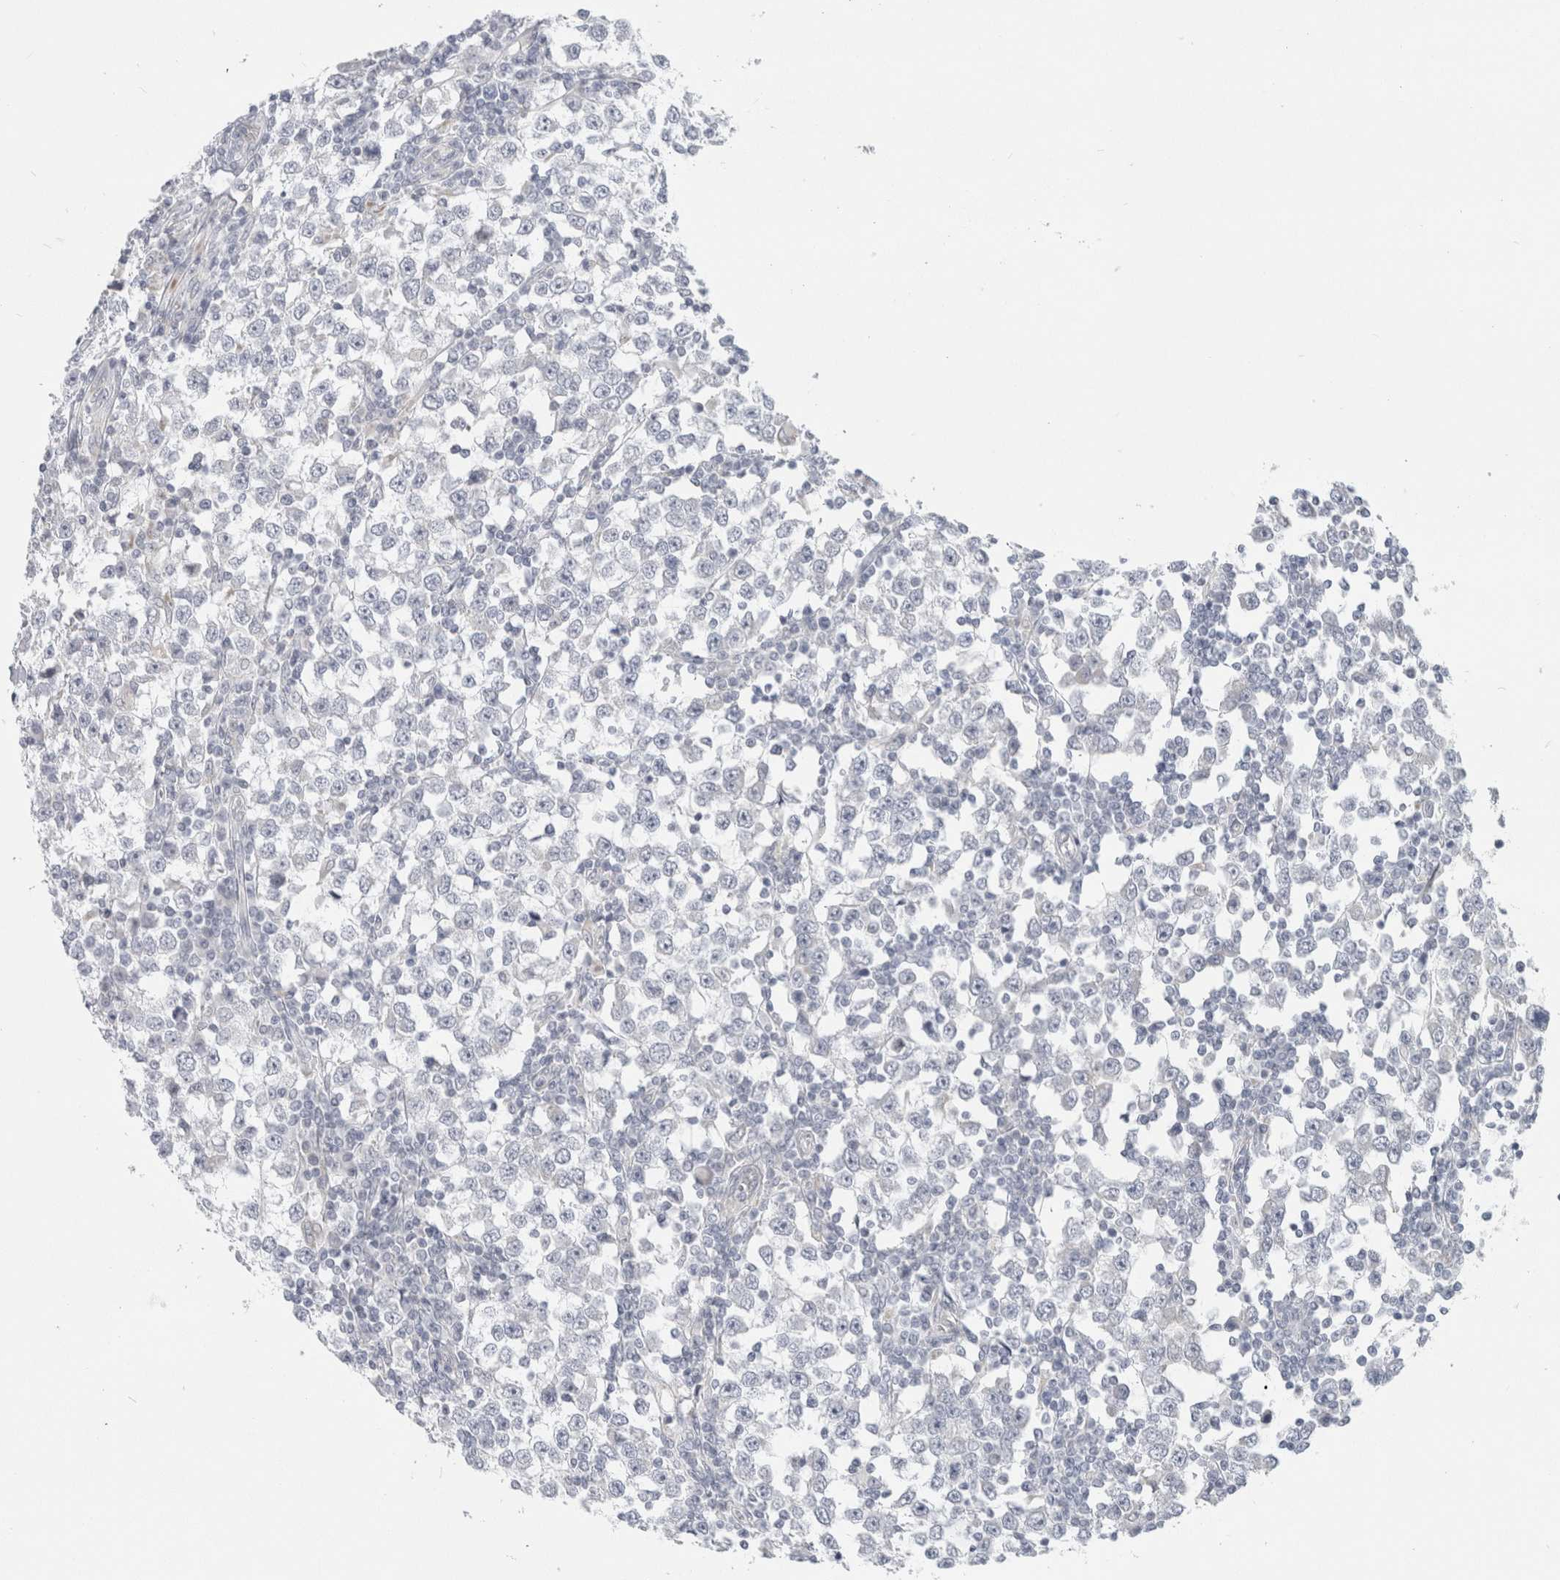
{"staining": {"intensity": "negative", "quantity": "none", "location": "none"}, "tissue": "testis cancer", "cell_type": "Tumor cells", "image_type": "cancer", "snomed": [{"axis": "morphology", "description": "Seminoma, NOS"}, {"axis": "topography", "description": "Testis"}], "caption": "Immunohistochemical staining of human seminoma (testis) displays no significant expression in tumor cells.", "gene": "FAHD1", "patient": {"sex": "male", "age": 65}}